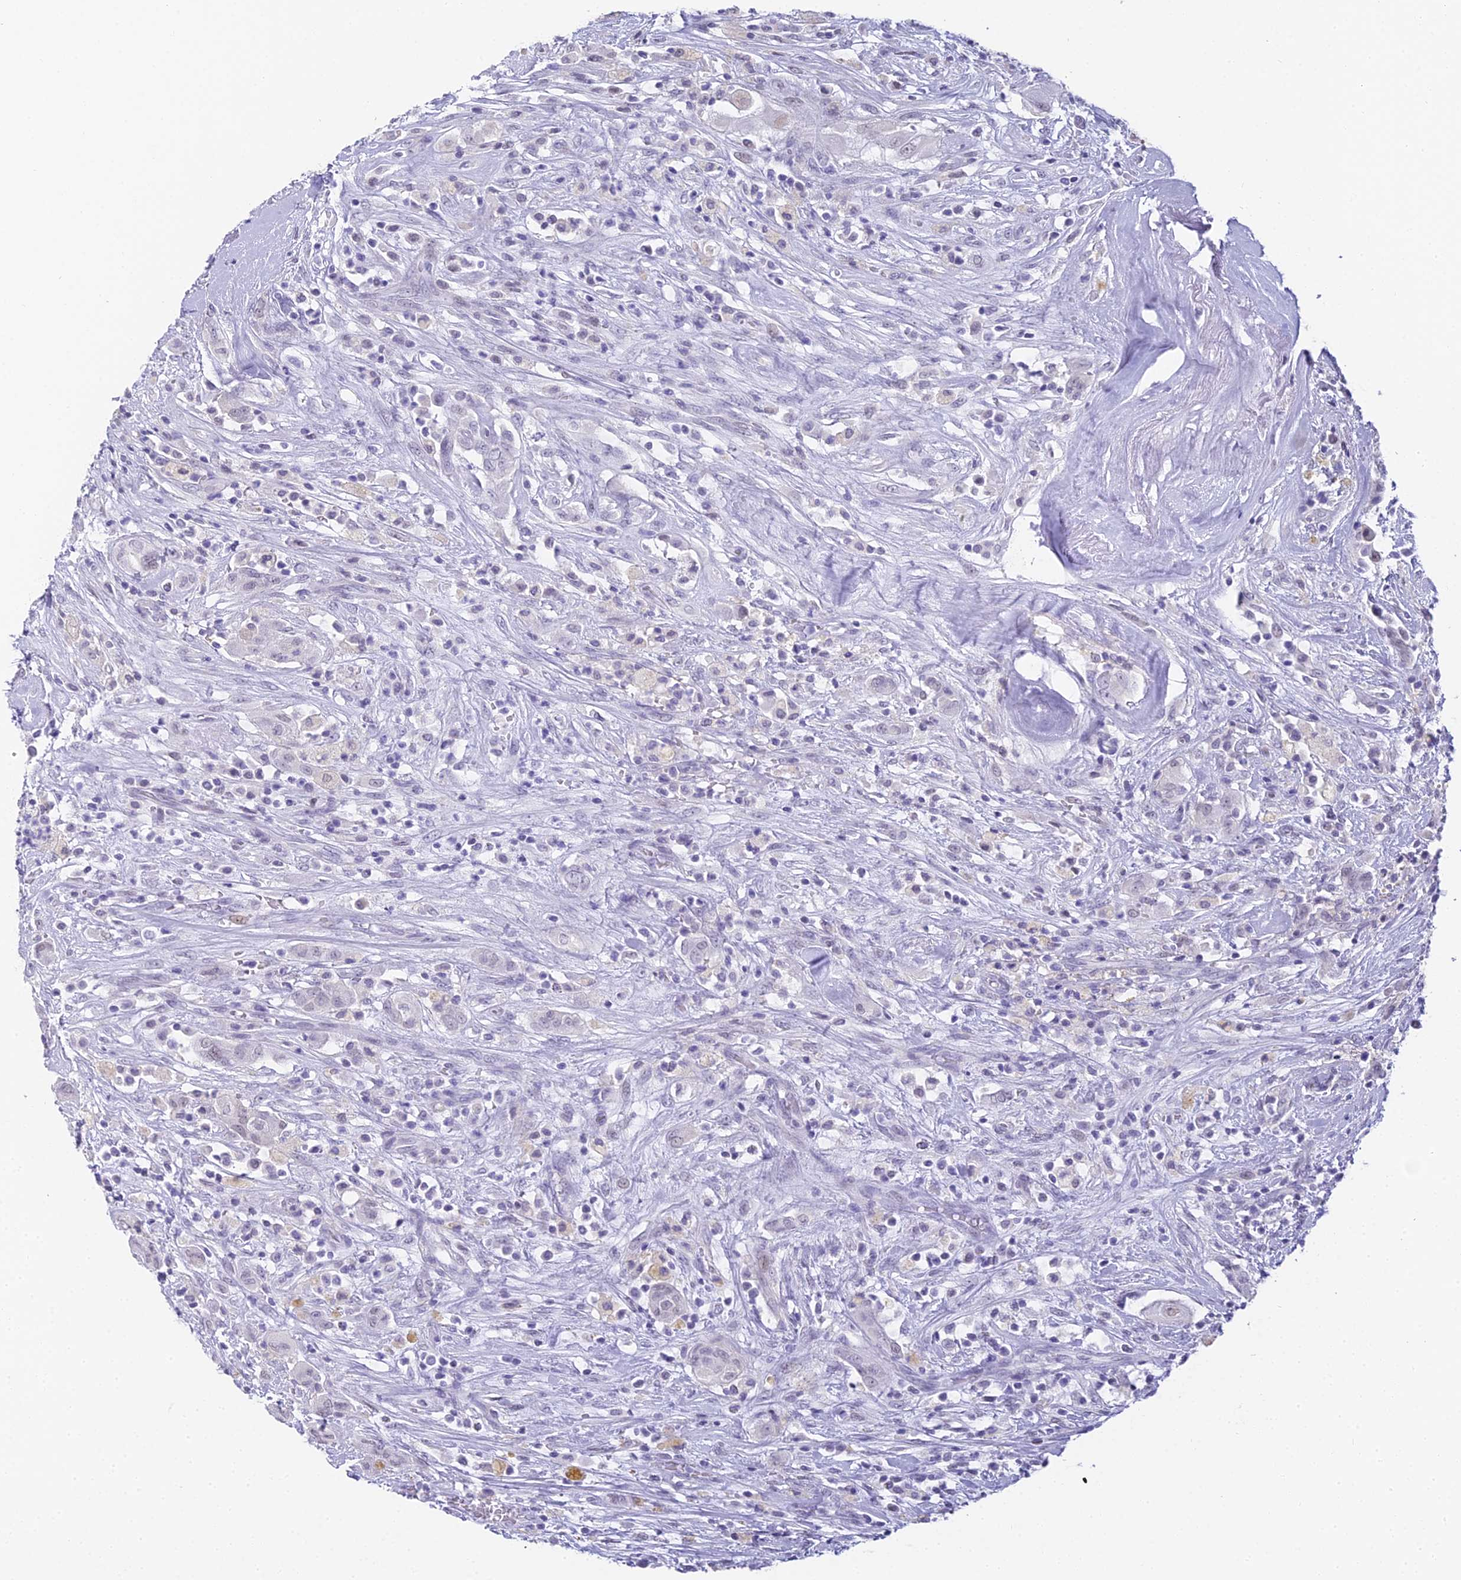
{"staining": {"intensity": "negative", "quantity": "none", "location": "none"}, "tissue": "thyroid cancer", "cell_type": "Tumor cells", "image_type": "cancer", "snomed": [{"axis": "morphology", "description": "Papillary adenocarcinoma, NOS"}, {"axis": "topography", "description": "Thyroid gland"}], "caption": "A histopathology image of human thyroid cancer (papillary adenocarcinoma) is negative for staining in tumor cells.", "gene": "ABHD14A-ACY1", "patient": {"sex": "female", "age": 59}}